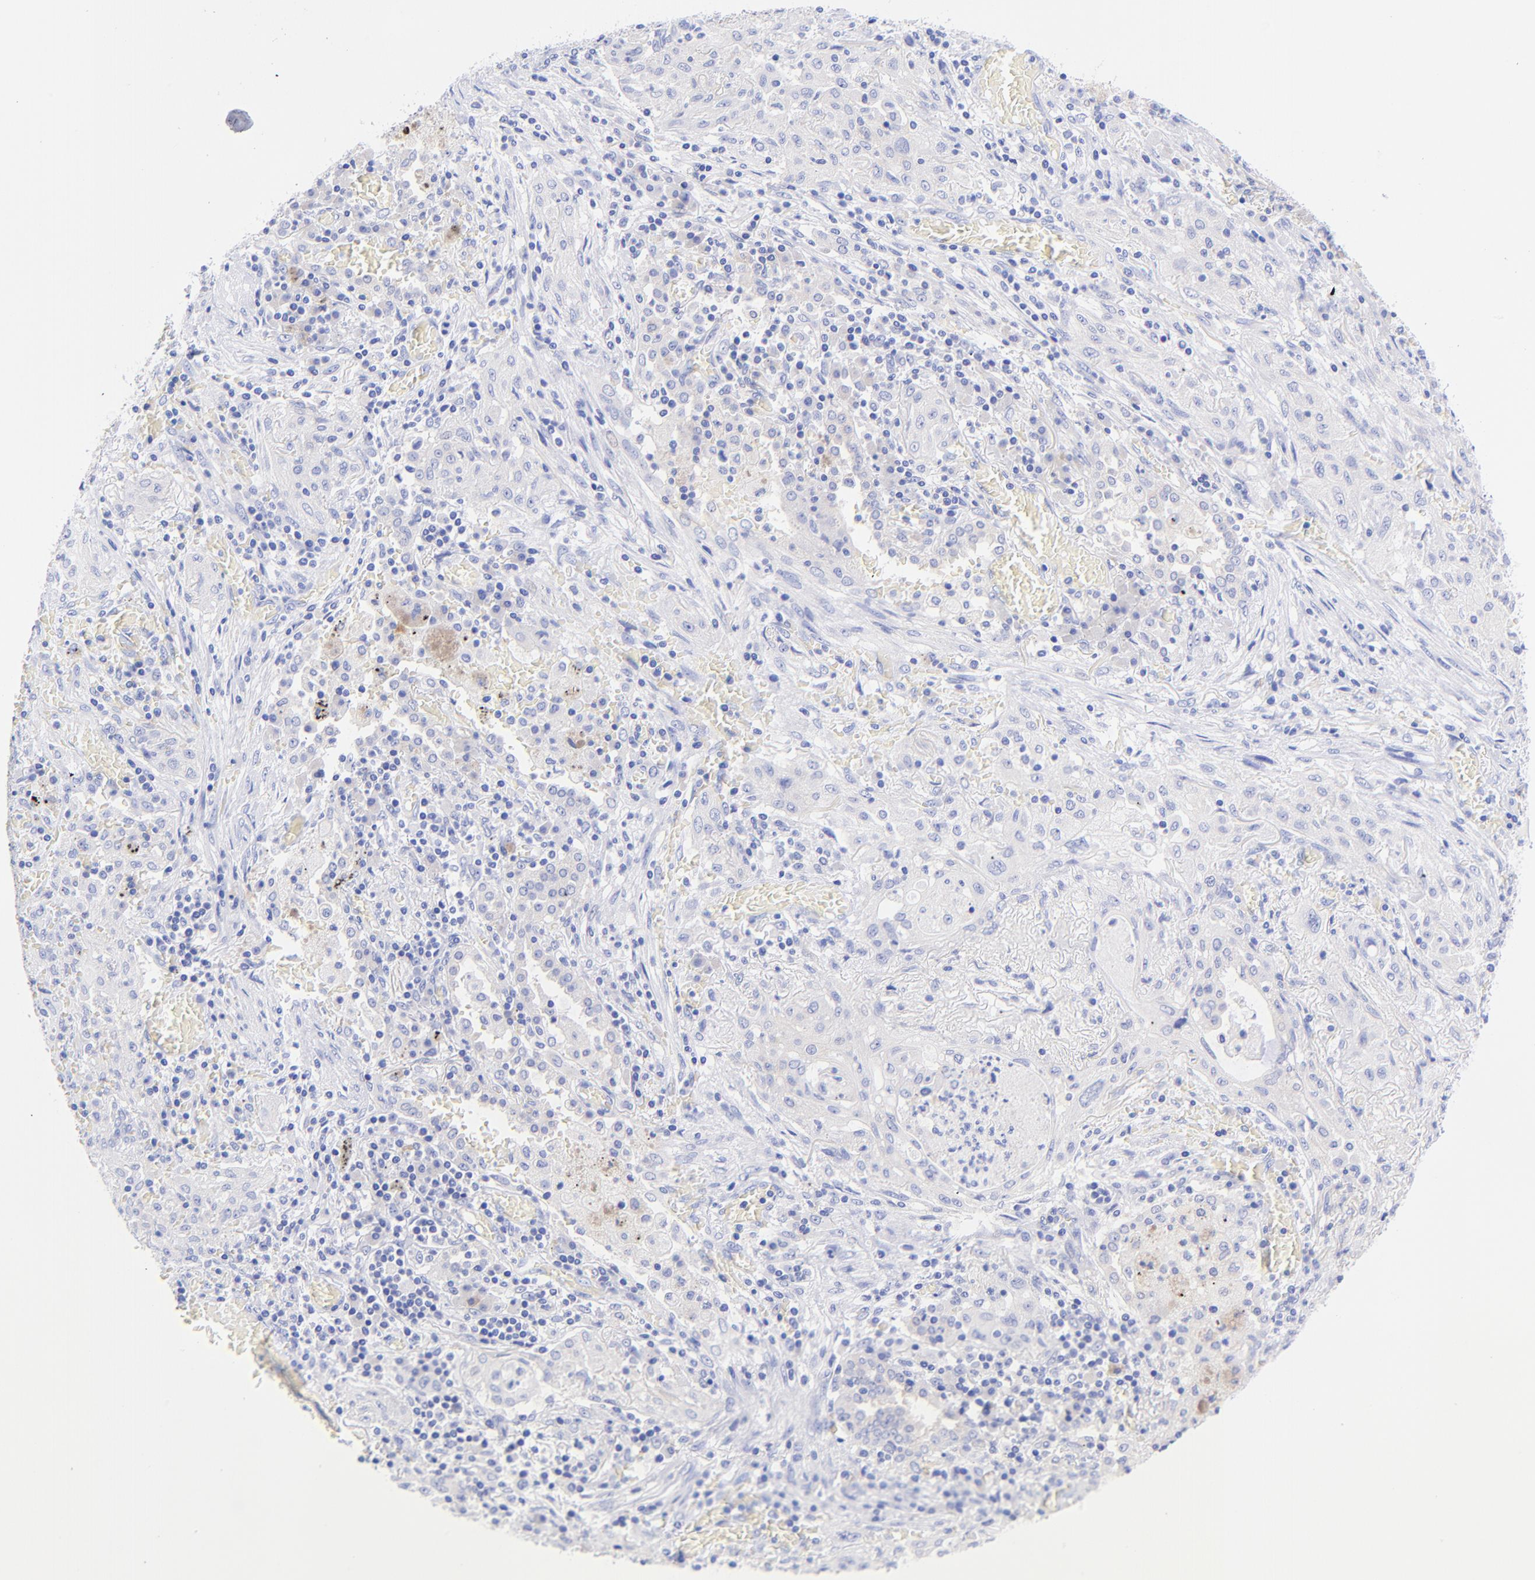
{"staining": {"intensity": "negative", "quantity": "none", "location": "none"}, "tissue": "lung cancer", "cell_type": "Tumor cells", "image_type": "cancer", "snomed": [{"axis": "morphology", "description": "Squamous cell carcinoma, NOS"}, {"axis": "topography", "description": "Lung"}], "caption": "This is a image of IHC staining of lung cancer (squamous cell carcinoma), which shows no expression in tumor cells.", "gene": "GPHN", "patient": {"sex": "female", "age": 47}}